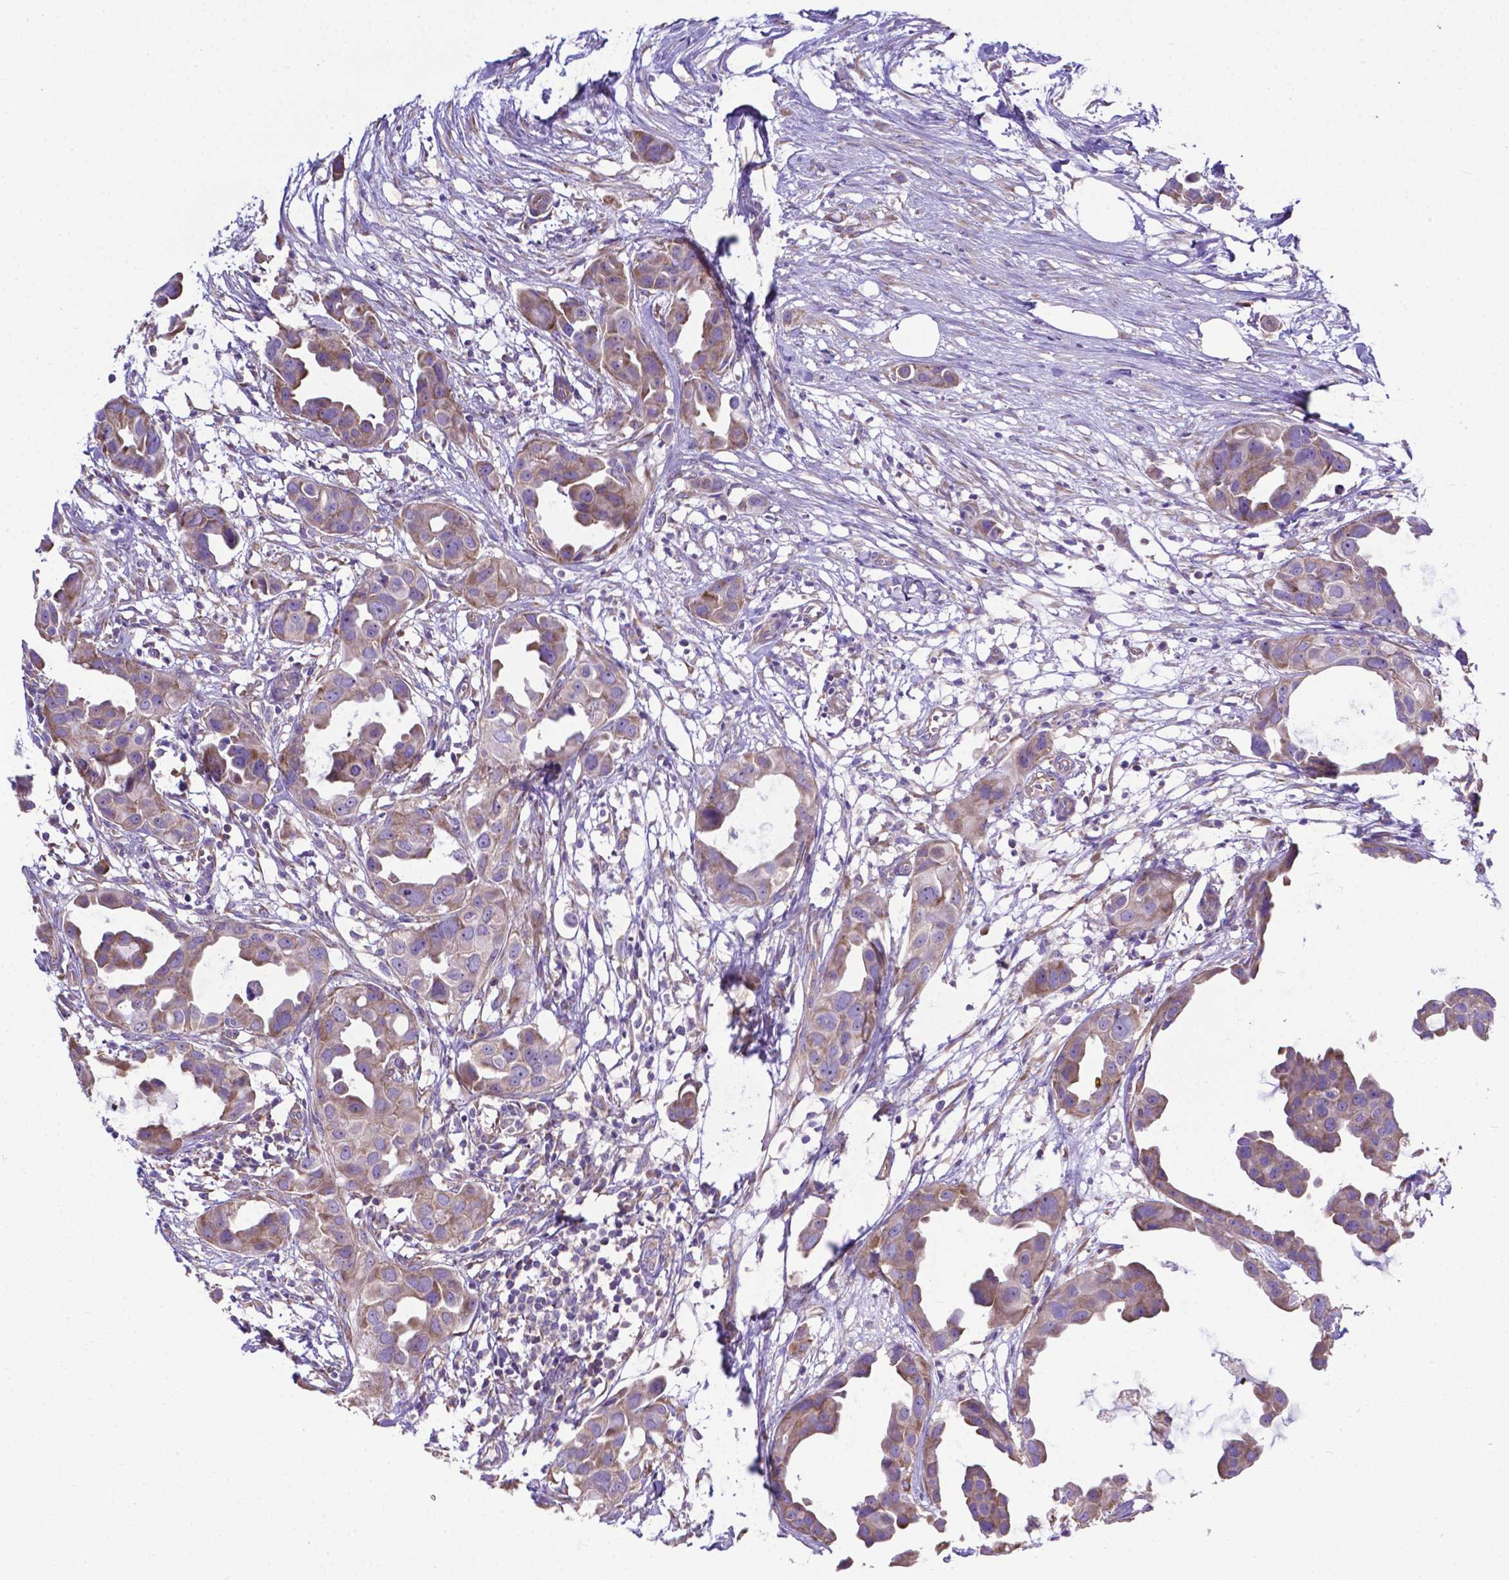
{"staining": {"intensity": "moderate", "quantity": ">75%", "location": "cytoplasmic/membranous"}, "tissue": "breast cancer", "cell_type": "Tumor cells", "image_type": "cancer", "snomed": [{"axis": "morphology", "description": "Duct carcinoma"}, {"axis": "topography", "description": "Breast"}], "caption": "Immunohistochemical staining of human breast cancer reveals moderate cytoplasmic/membranous protein positivity in approximately >75% of tumor cells. (IHC, brightfield microscopy, high magnification).", "gene": "RPL6", "patient": {"sex": "female", "age": 38}}